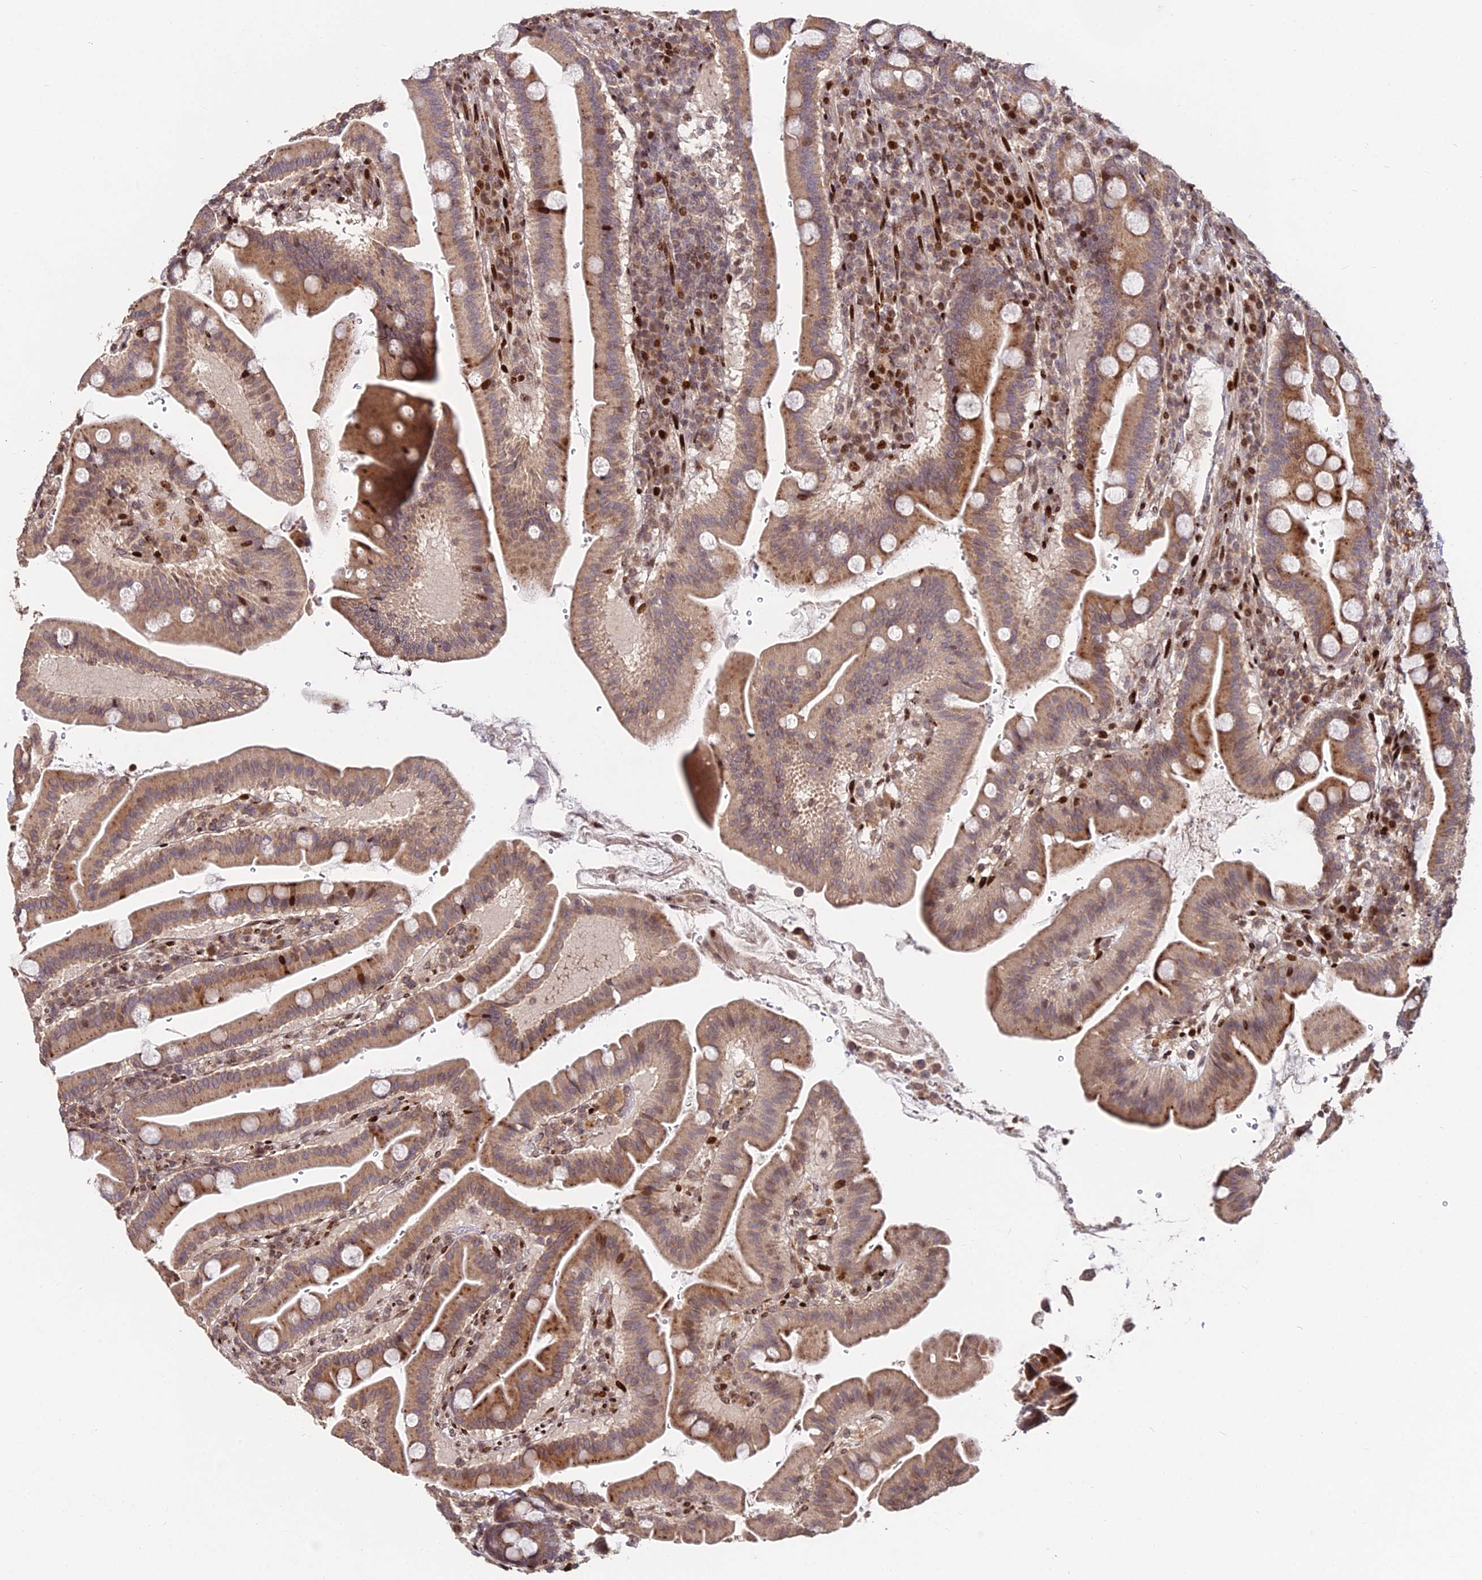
{"staining": {"intensity": "moderate", "quantity": ">75%", "location": "cytoplasmic/membranous,nuclear"}, "tissue": "duodenum", "cell_type": "Glandular cells", "image_type": "normal", "snomed": [{"axis": "morphology", "description": "Normal tissue, NOS"}, {"axis": "morphology", "description": "Adenocarcinoma, NOS"}, {"axis": "topography", "description": "Pancreas"}, {"axis": "topography", "description": "Duodenum"}], "caption": "The histopathology image displays immunohistochemical staining of benign duodenum. There is moderate cytoplasmic/membranous,nuclear positivity is appreciated in about >75% of glandular cells. The protein of interest is shown in brown color, while the nuclei are stained blue.", "gene": "RBMS2", "patient": {"sex": "male", "age": 50}}